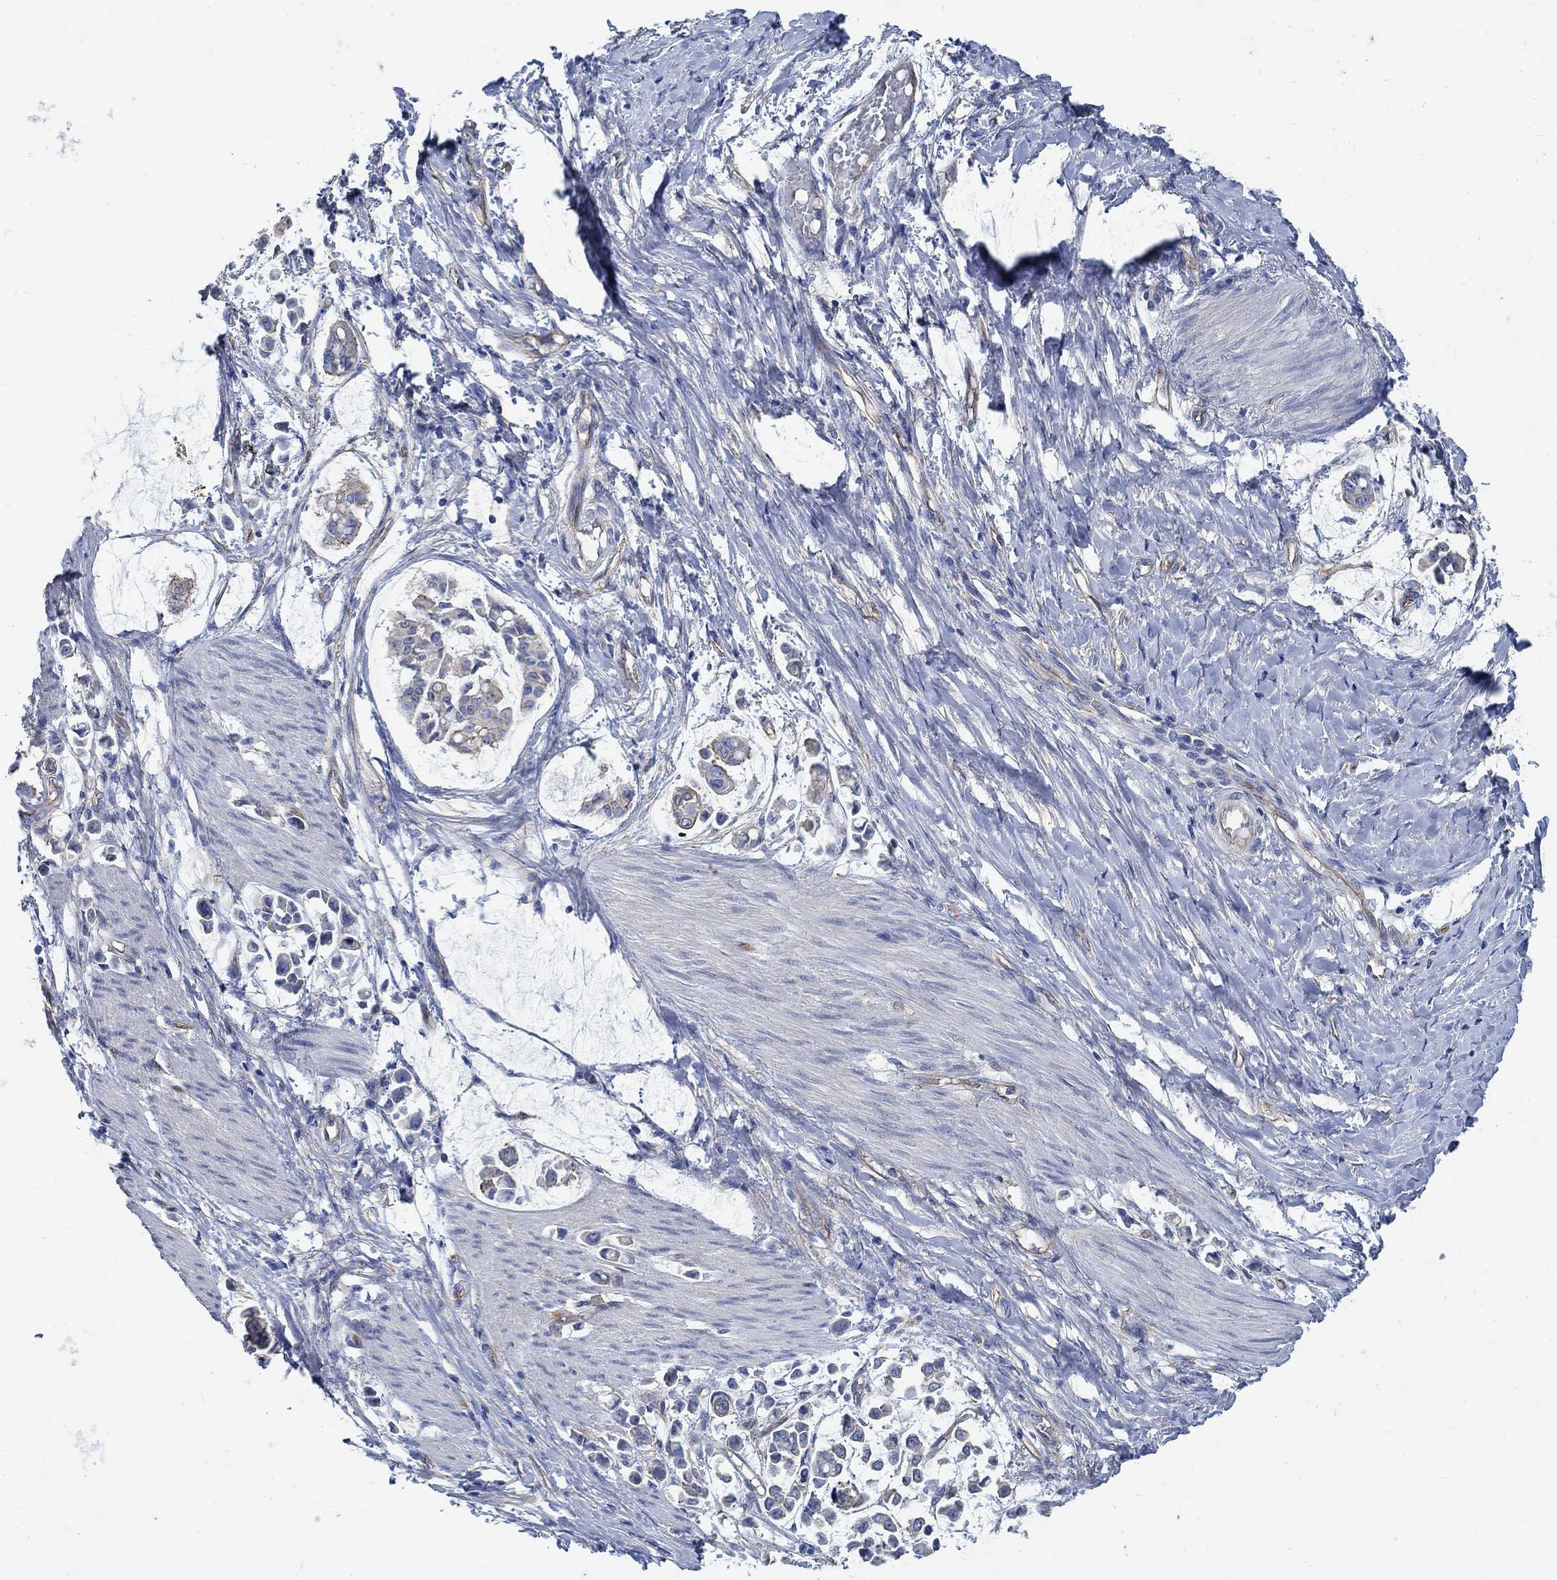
{"staining": {"intensity": "negative", "quantity": "none", "location": "none"}, "tissue": "stomach cancer", "cell_type": "Tumor cells", "image_type": "cancer", "snomed": [{"axis": "morphology", "description": "Adenocarcinoma, NOS"}, {"axis": "topography", "description": "Stomach"}], "caption": "Adenocarcinoma (stomach) was stained to show a protein in brown. There is no significant staining in tumor cells. (Brightfield microscopy of DAB (3,3'-diaminobenzidine) immunohistochemistry at high magnification).", "gene": "TMEM198", "patient": {"sex": "male", "age": 82}}